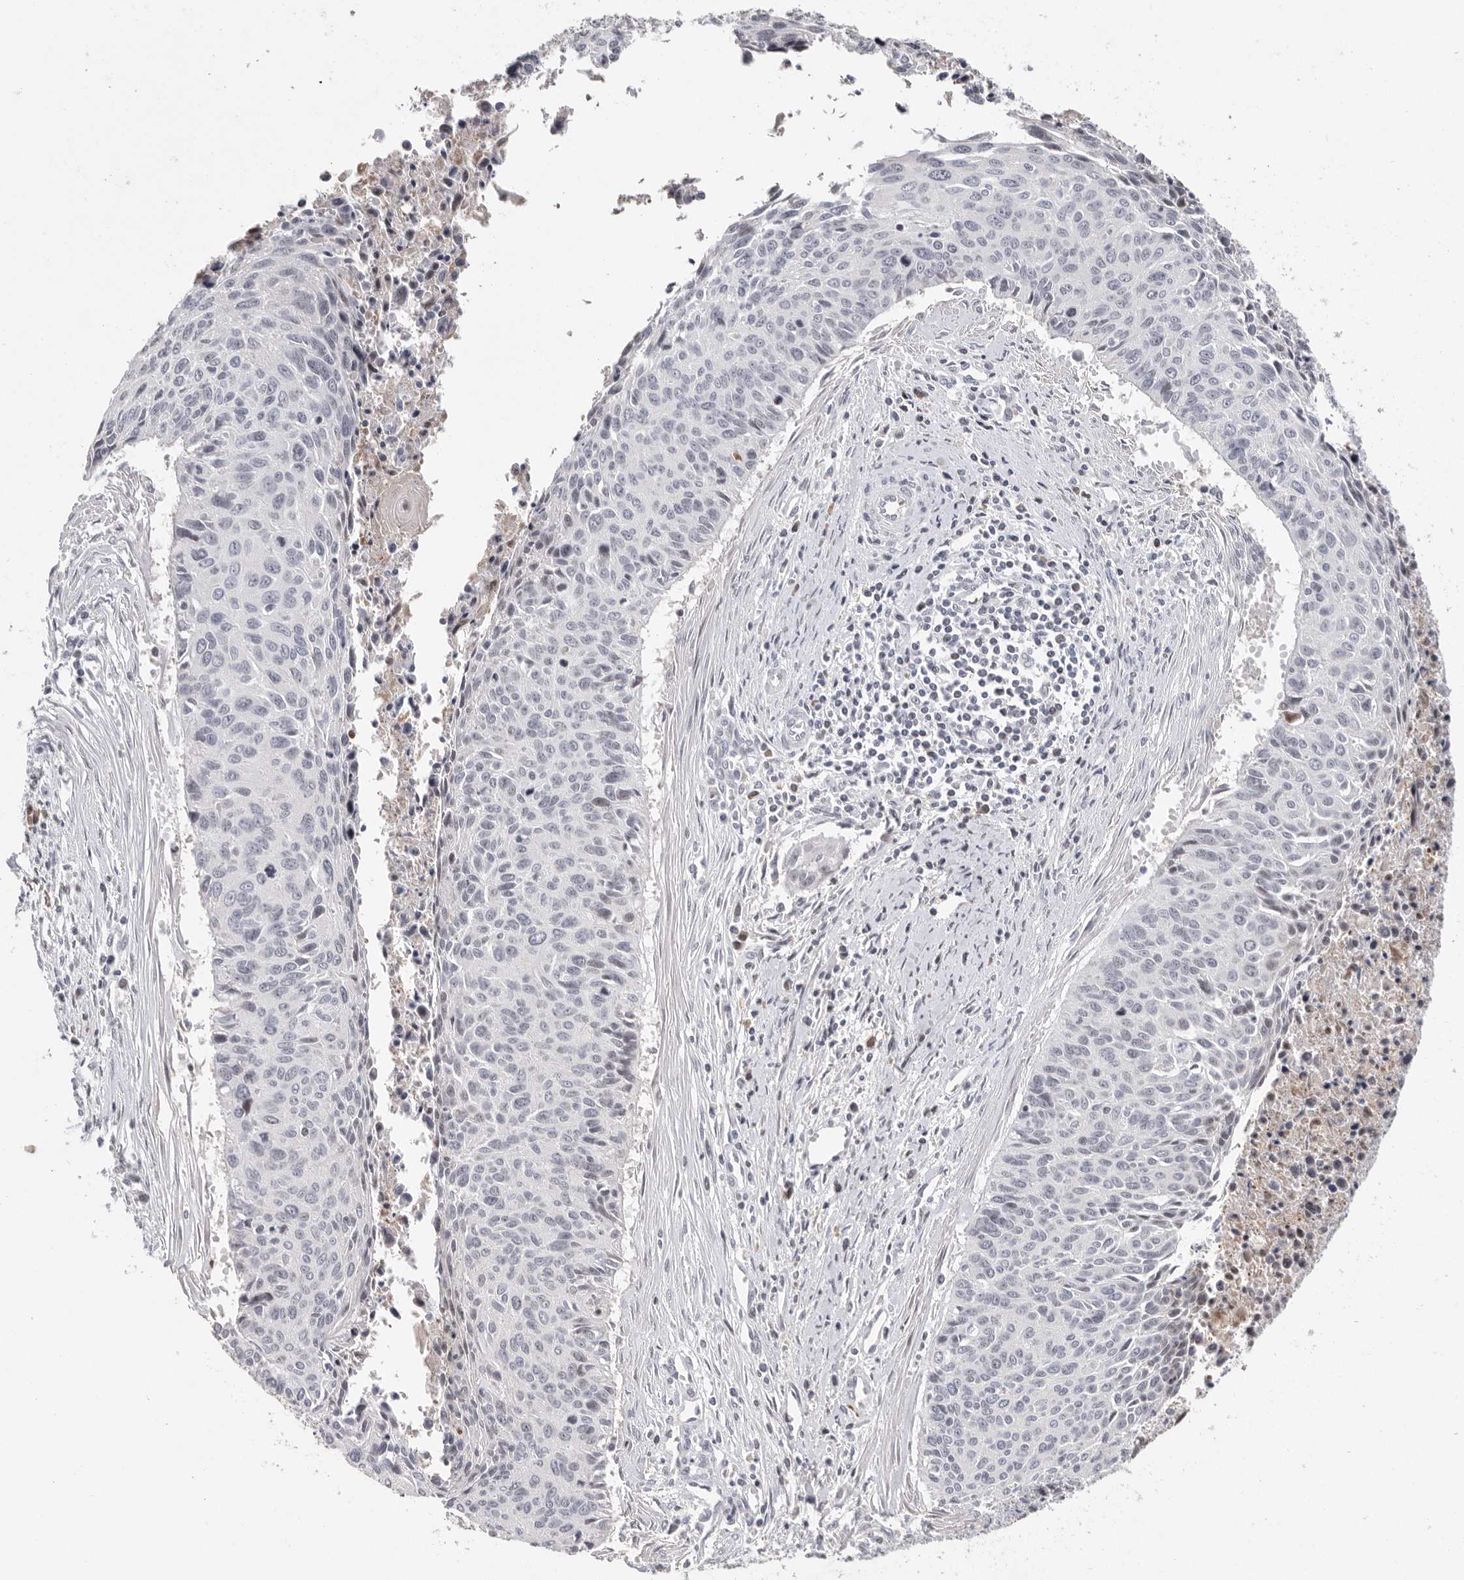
{"staining": {"intensity": "negative", "quantity": "none", "location": "none"}, "tissue": "cervical cancer", "cell_type": "Tumor cells", "image_type": "cancer", "snomed": [{"axis": "morphology", "description": "Squamous cell carcinoma, NOS"}, {"axis": "topography", "description": "Cervix"}], "caption": "High magnification brightfield microscopy of cervical squamous cell carcinoma stained with DAB (brown) and counterstained with hematoxylin (blue): tumor cells show no significant expression.", "gene": "FZD3", "patient": {"sex": "female", "age": 55}}